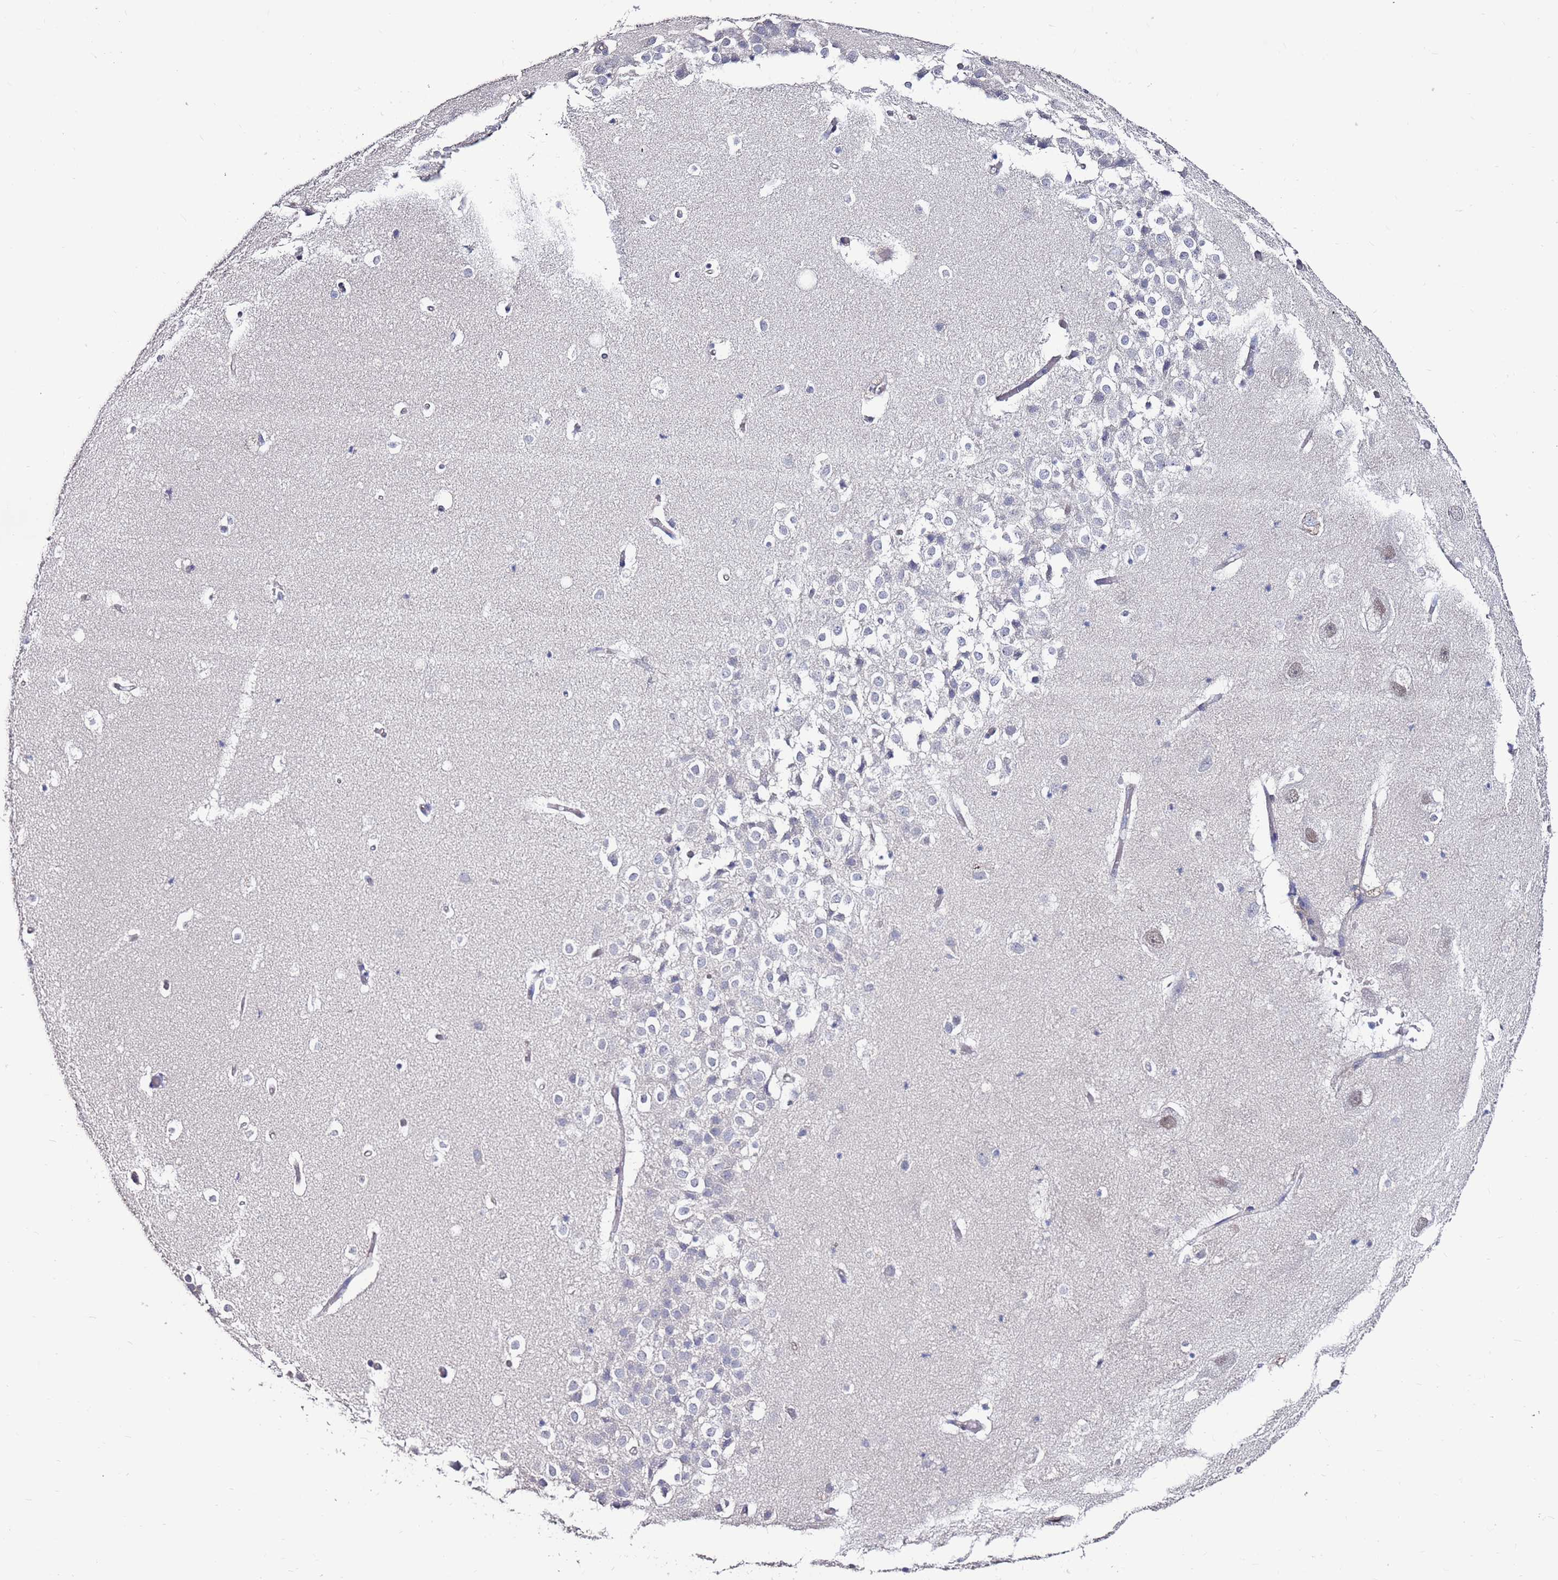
{"staining": {"intensity": "negative", "quantity": "none", "location": "none"}, "tissue": "hippocampus", "cell_type": "Glial cells", "image_type": "normal", "snomed": [{"axis": "morphology", "description": "Normal tissue, NOS"}, {"axis": "topography", "description": "Hippocampus"}], "caption": "Human hippocampus stained for a protein using immunohistochemistry reveals no positivity in glial cells.", "gene": "KRTCAP3", "patient": {"sex": "female", "age": 52}}